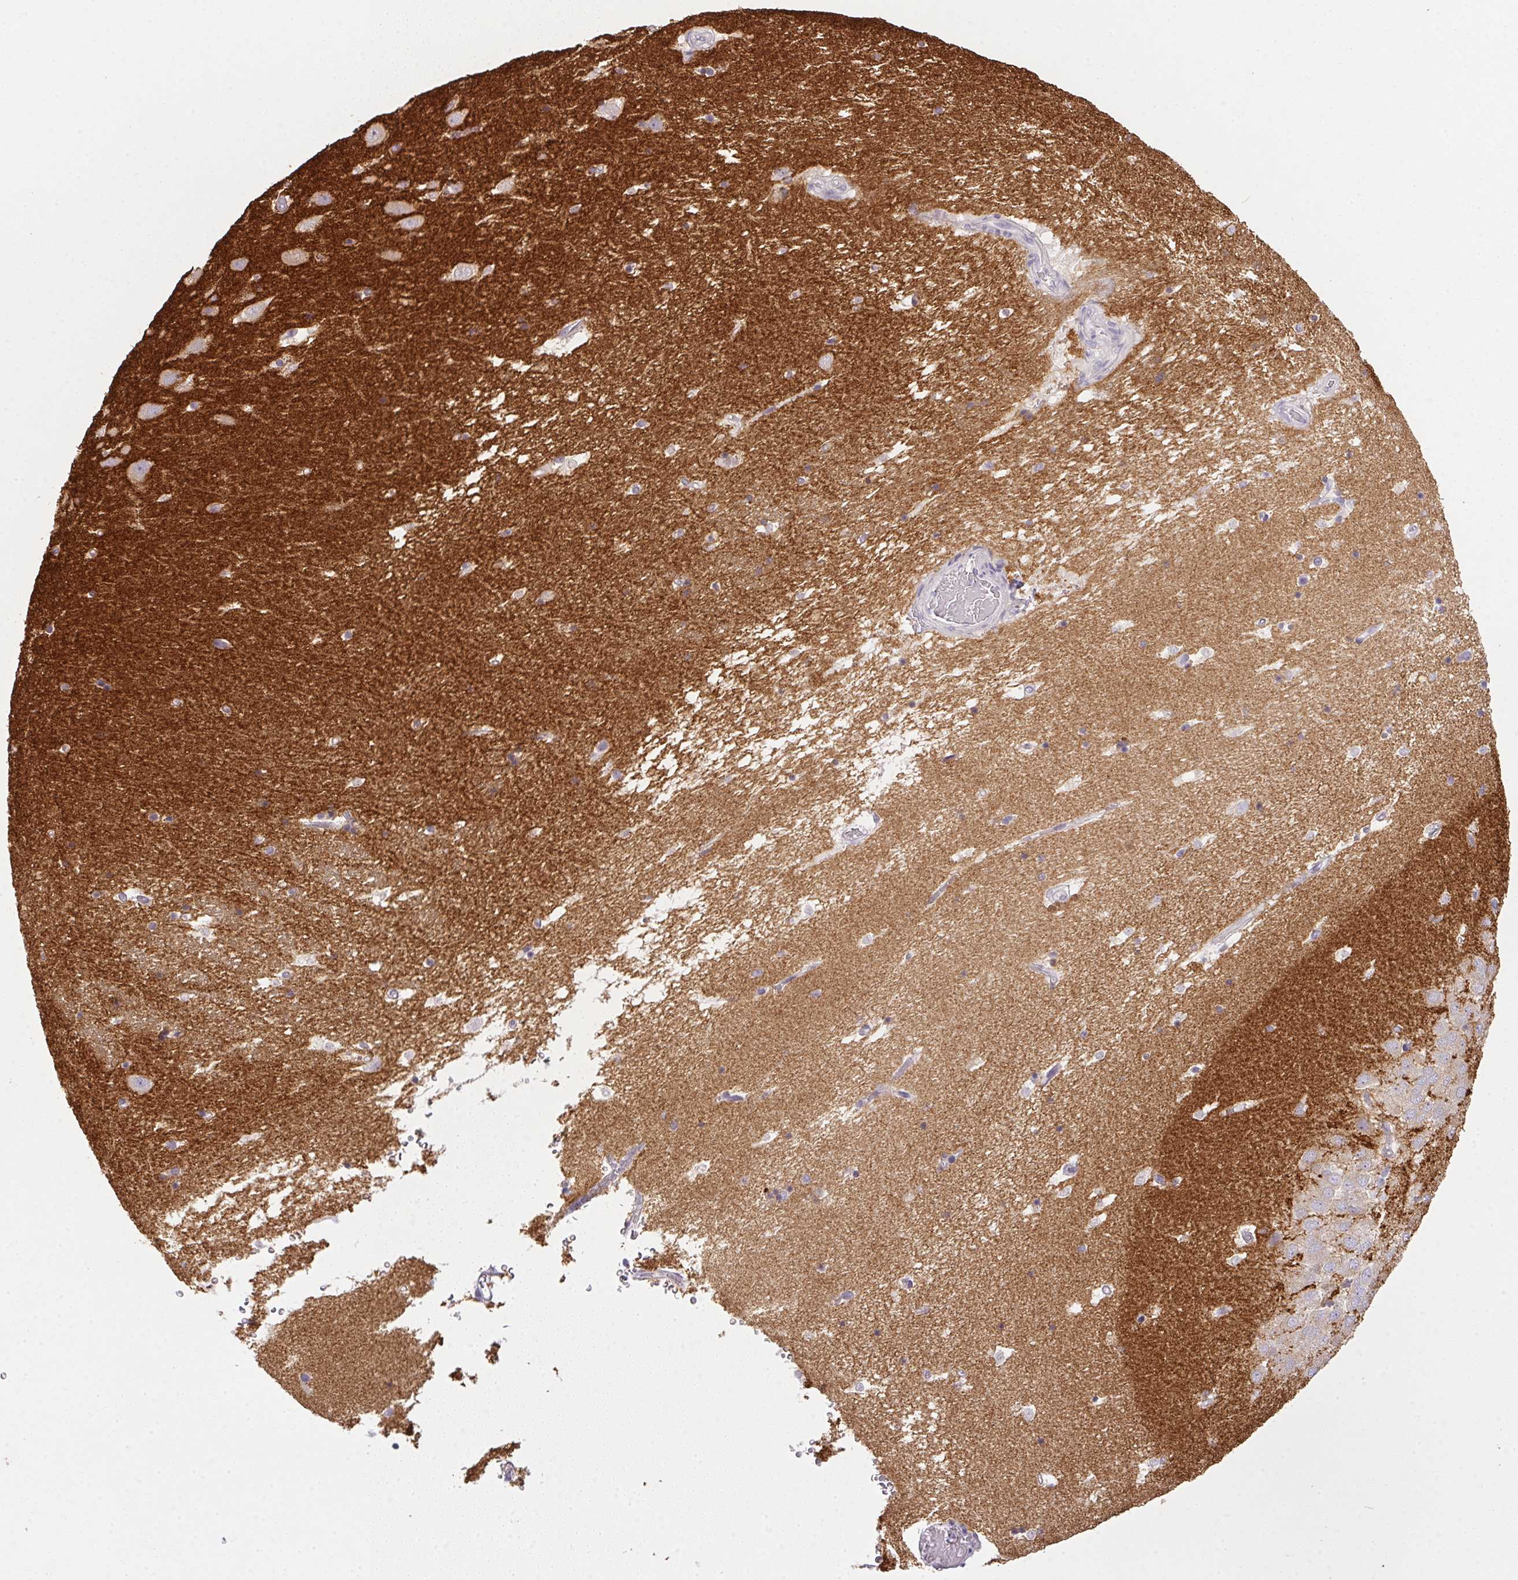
{"staining": {"intensity": "weak", "quantity": "<25%", "location": "cytoplasmic/membranous"}, "tissue": "hippocampus", "cell_type": "Glial cells", "image_type": "normal", "snomed": [{"axis": "morphology", "description": "Normal tissue, NOS"}, {"axis": "topography", "description": "Hippocampus"}], "caption": "Unremarkable hippocampus was stained to show a protein in brown. There is no significant expression in glial cells.", "gene": "SLC17A7", "patient": {"sex": "male", "age": 58}}